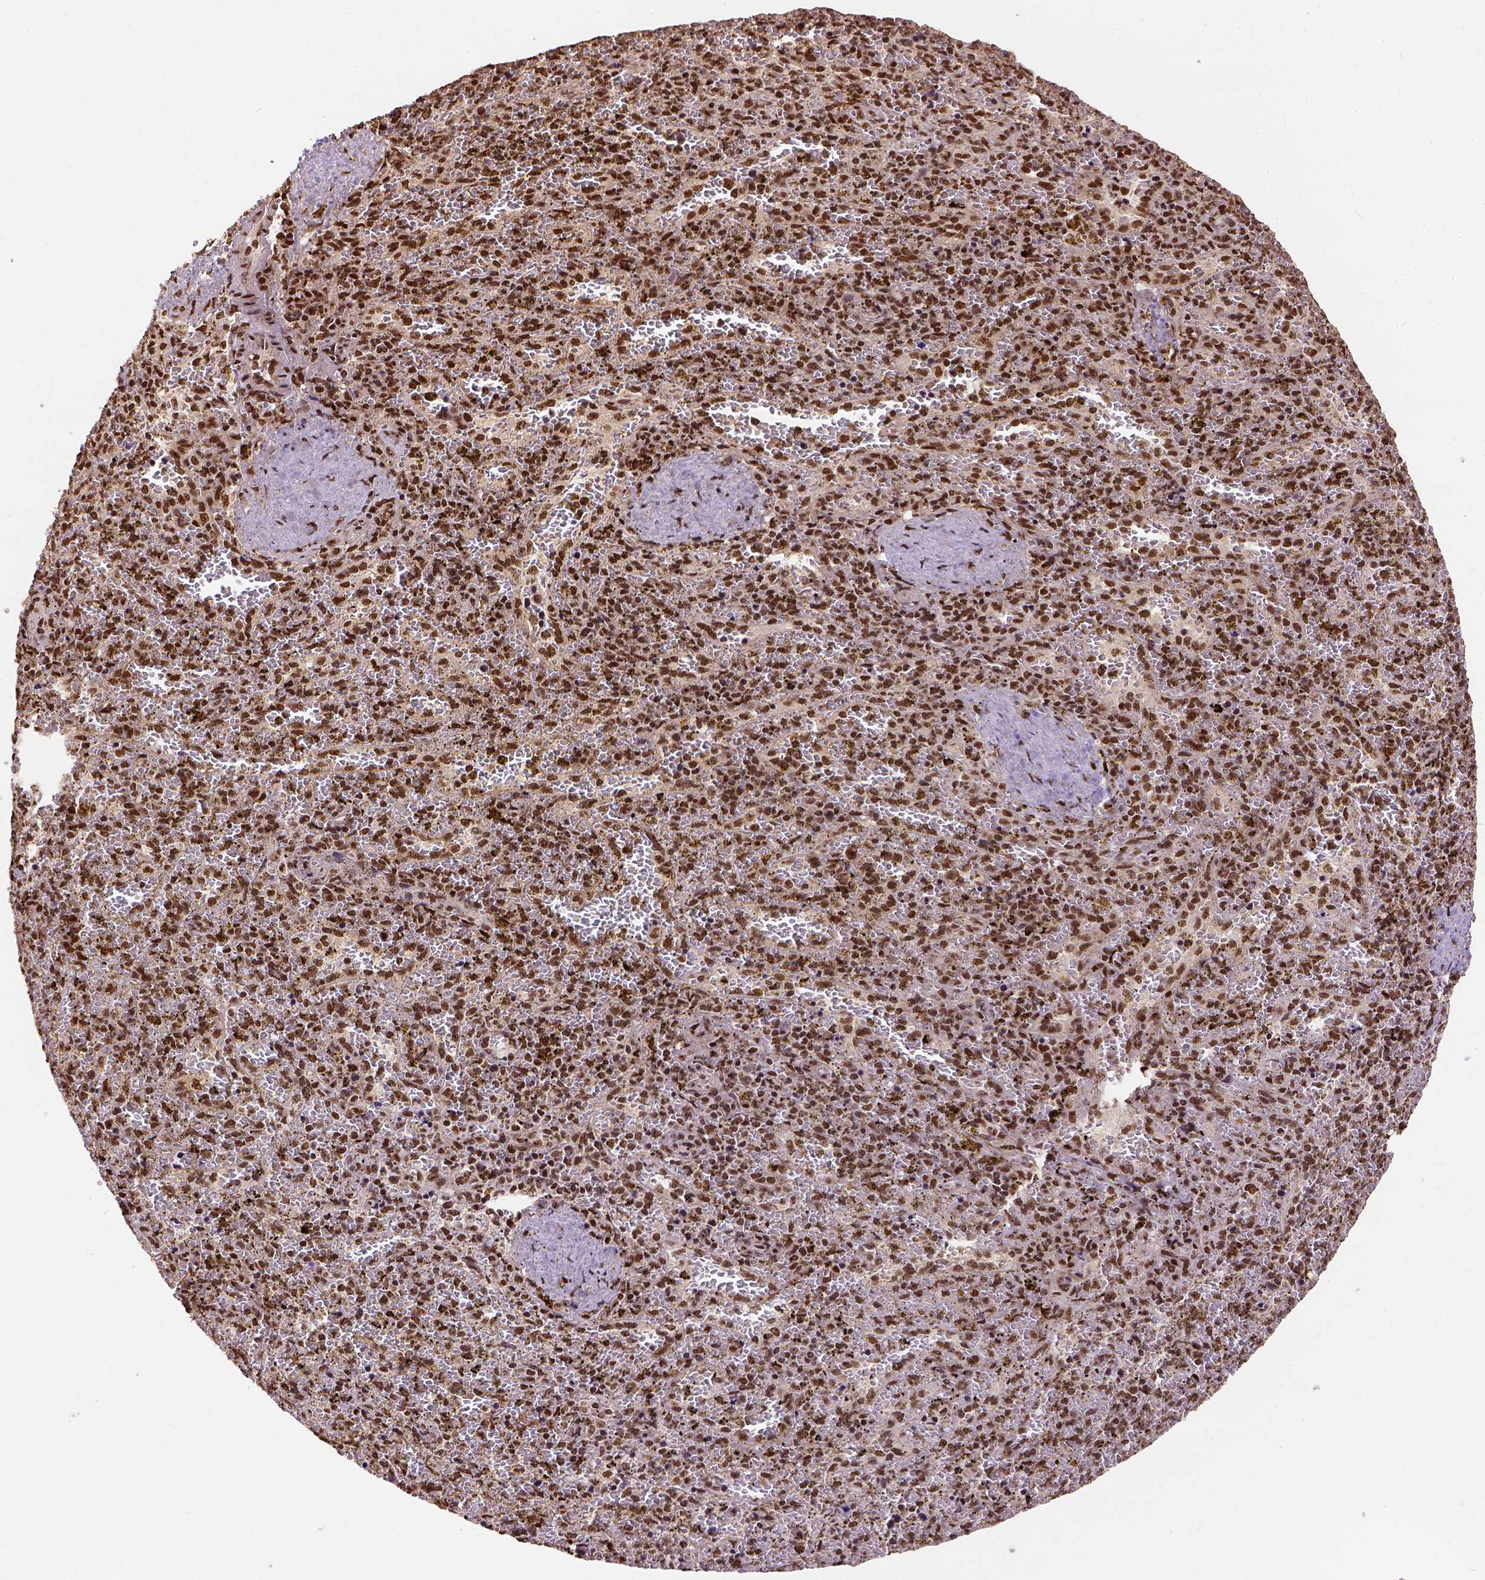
{"staining": {"intensity": "strong", "quantity": ">75%", "location": "nuclear"}, "tissue": "spleen", "cell_type": "Cells in red pulp", "image_type": "normal", "snomed": [{"axis": "morphology", "description": "Normal tissue, NOS"}, {"axis": "topography", "description": "Spleen"}], "caption": "This is a micrograph of immunohistochemistry (IHC) staining of benign spleen, which shows strong positivity in the nuclear of cells in red pulp.", "gene": "NACC1", "patient": {"sex": "female", "age": 50}}